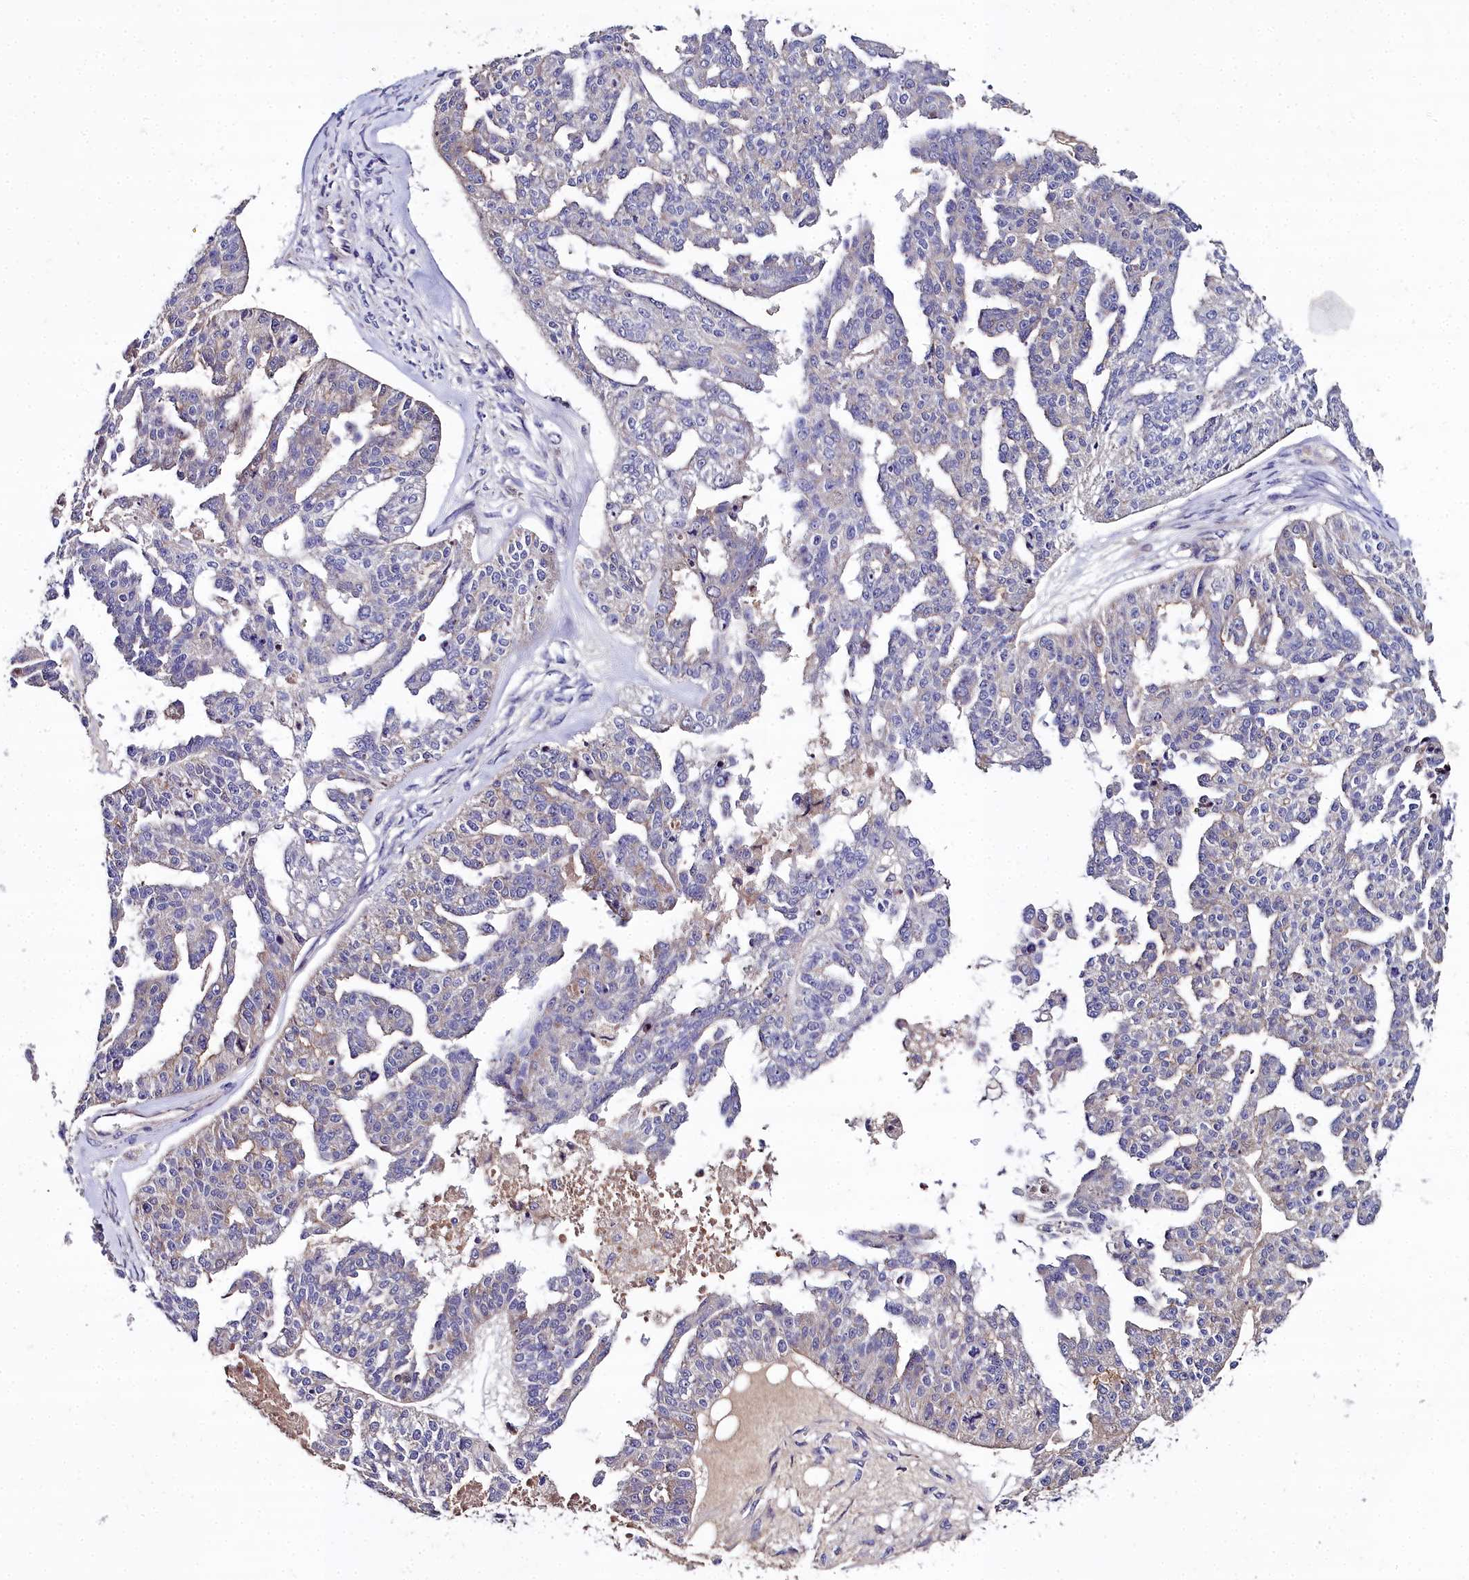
{"staining": {"intensity": "weak", "quantity": "<25%", "location": "cytoplasmic/membranous"}, "tissue": "ovarian cancer", "cell_type": "Tumor cells", "image_type": "cancer", "snomed": [{"axis": "morphology", "description": "Cystadenocarcinoma, serous, NOS"}, {"axis": "topography", "description": "Ovary"}], "caption": "Immunohistochemical staining of human ovarian cancer shows no significant positivity in tumor cells.", "gene": "NT5M", "patient": {"sex": "female", "age": 58}}